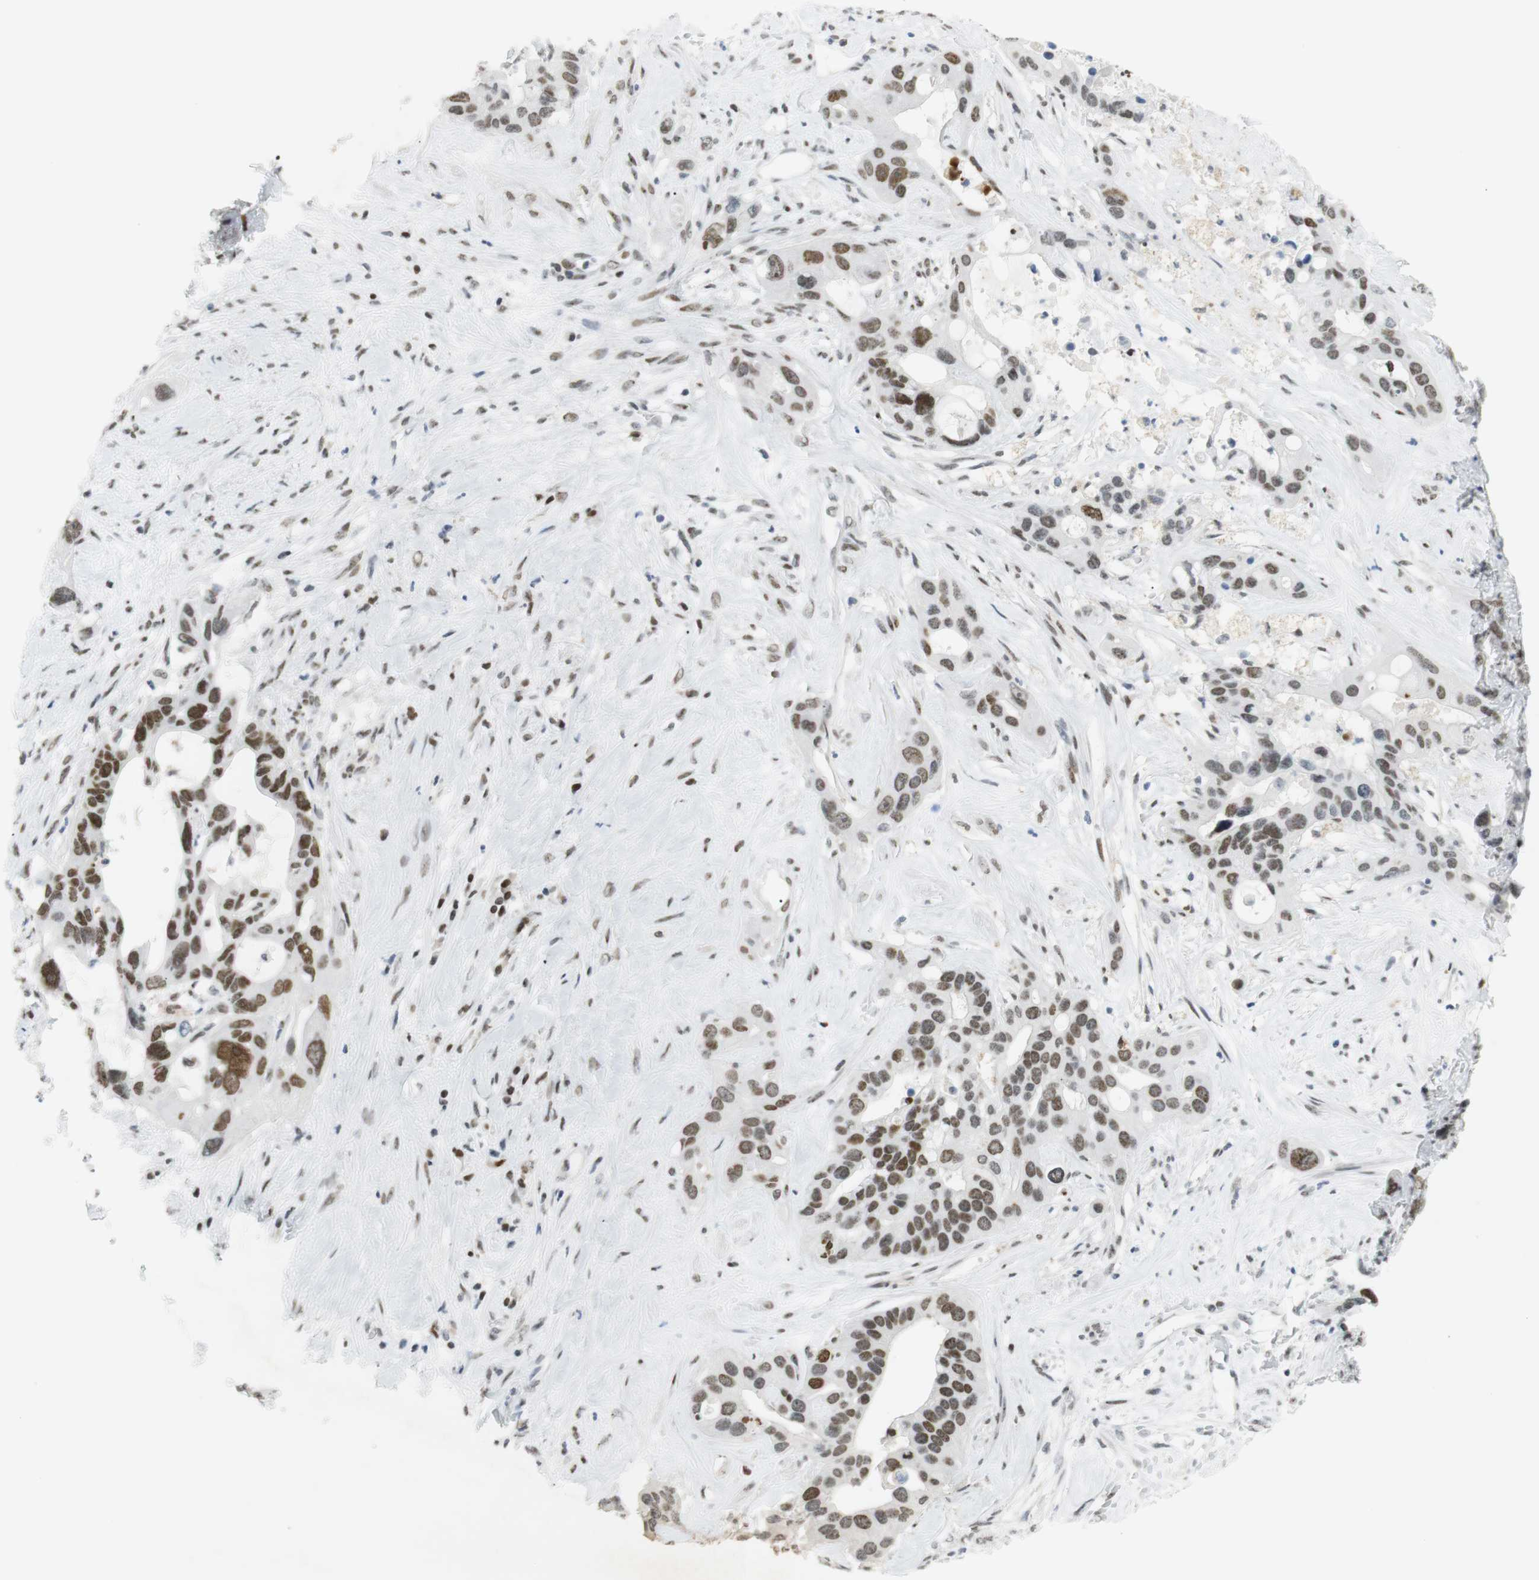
{"staining": {"intensity": "moderate", "quantity": ">75%", "location": "nuclear"}, "tissue": "liver cancer", "cell_type": "Tumor cells", "image_type": "cancer", "snomed": [{"axis": "morphology", "description": "Cholangiocarcinoma"}, {"axis": "topography", "description": "Liver"}], "caption": "Protein expression analysis of liver cholangiocarcinoma shows moderate nuclear positivity in approximately >75% of tumor cells. The staining was performed using DAB to visualize the protein expression in brown, while the nuclei were stained in blue with hematoxylin (Magnification: 20x).", "gene": "BMI1", "patient": {"sex": "female", "age": 65}}